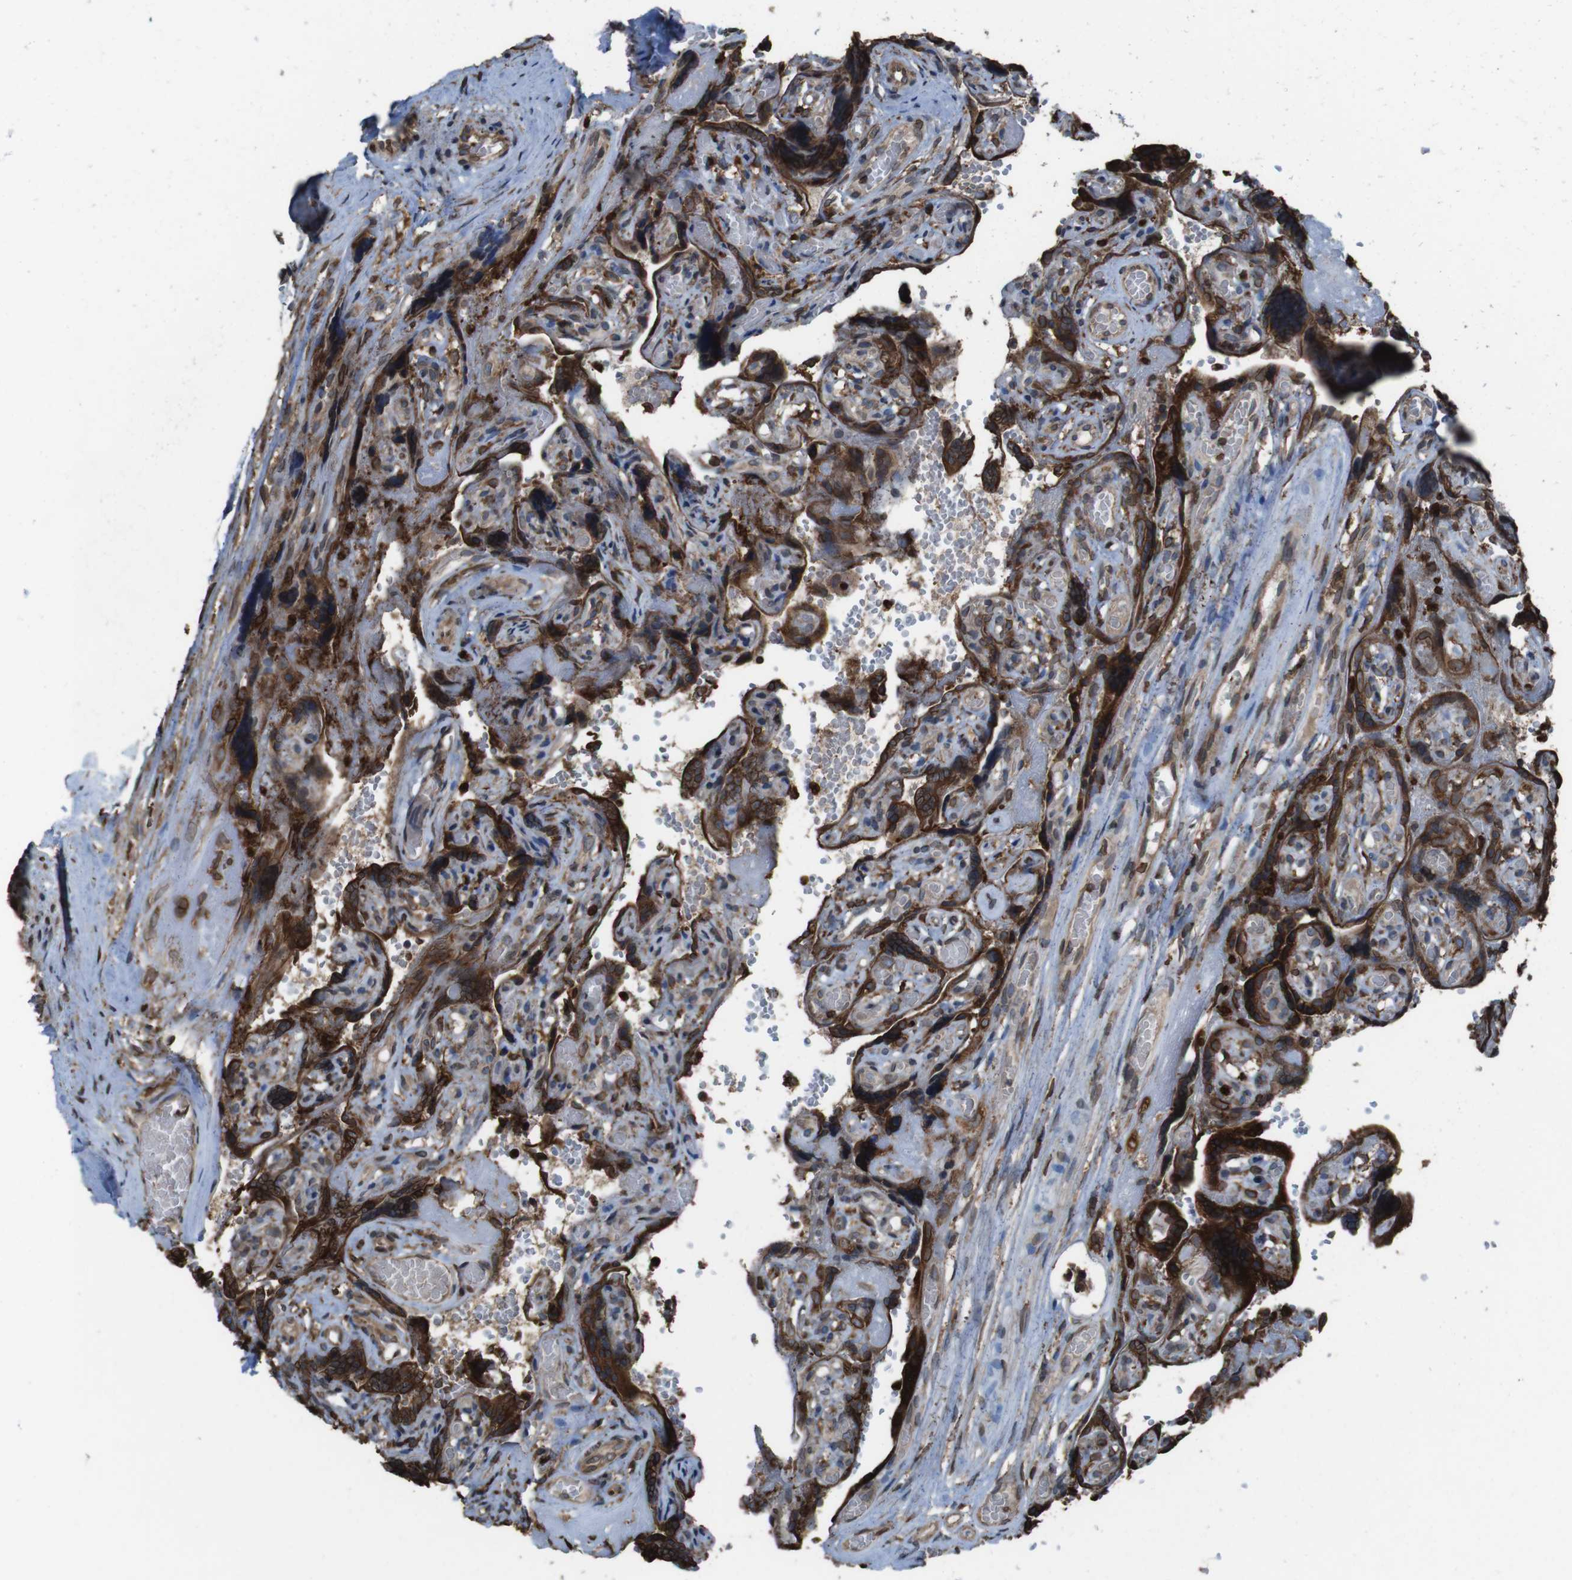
{"staining": {"intensity": "strong", "quantity": "25%-75%", "location": "cytoplasmic/membranous"}, "tissue": "placenta", "cell_type": "Decidual cells", "image_type": "normal", "snomed": [{"axis": "morphology", "description": "Normal tissue, NOS"}, {"axis": "topography", "description": "Placenta"}], "caption": "High-magnification brightfield microscopy of unremarkable placenta stained with DAB (3,3'-diaminobenzidine) (brown) and counterstained with hematoxylin (blue). decidual cells exhibit strong cytoplasmic/membranous expression is identified in about25%-75% of cells. Immunohistochemistry (ihc) stains the protein in brown and the nuclei are stained blue.", "gene": "APMAP", "patient": {"sex": "female", "age": 30}}